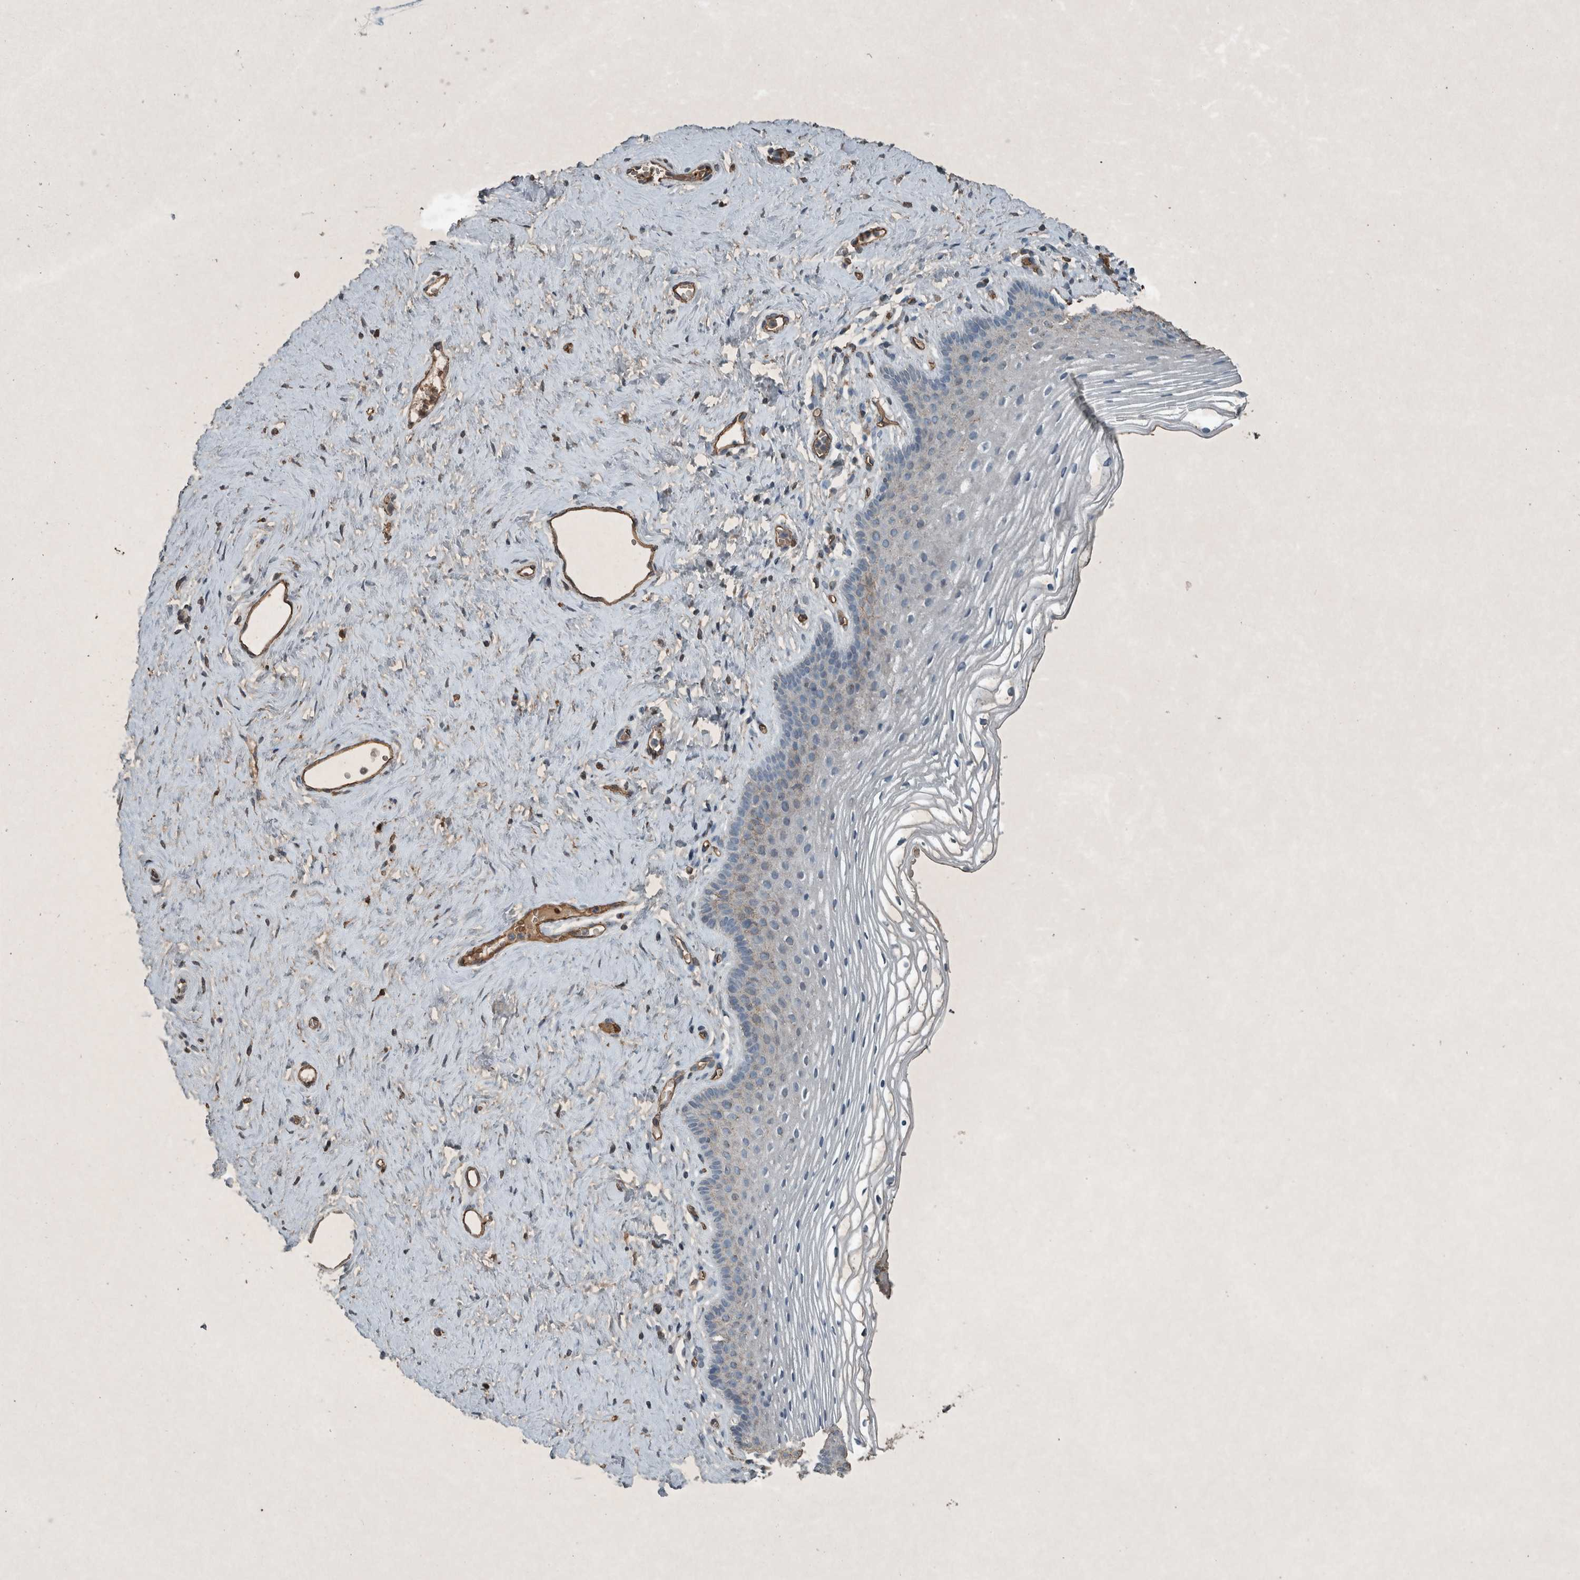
{"staining": {"intensity": "weak", "quantity": "<25%", "location": "cytoplasmic/membranous"}, "tissue": "vagina", "cell_type": "Squamous epithelial cells", "image_type": "normal", "snomed": [{"axis": "morphology", "description": "Normal tissue, NOS"}, {"axis": "topography", "description": "Vagina"}], "caption": "The photomicrograph exhibits no significant expression in squamous epithelial cells of vagina.", "gene": "LBP", "patient": {"sex": "female", "age": 32}}